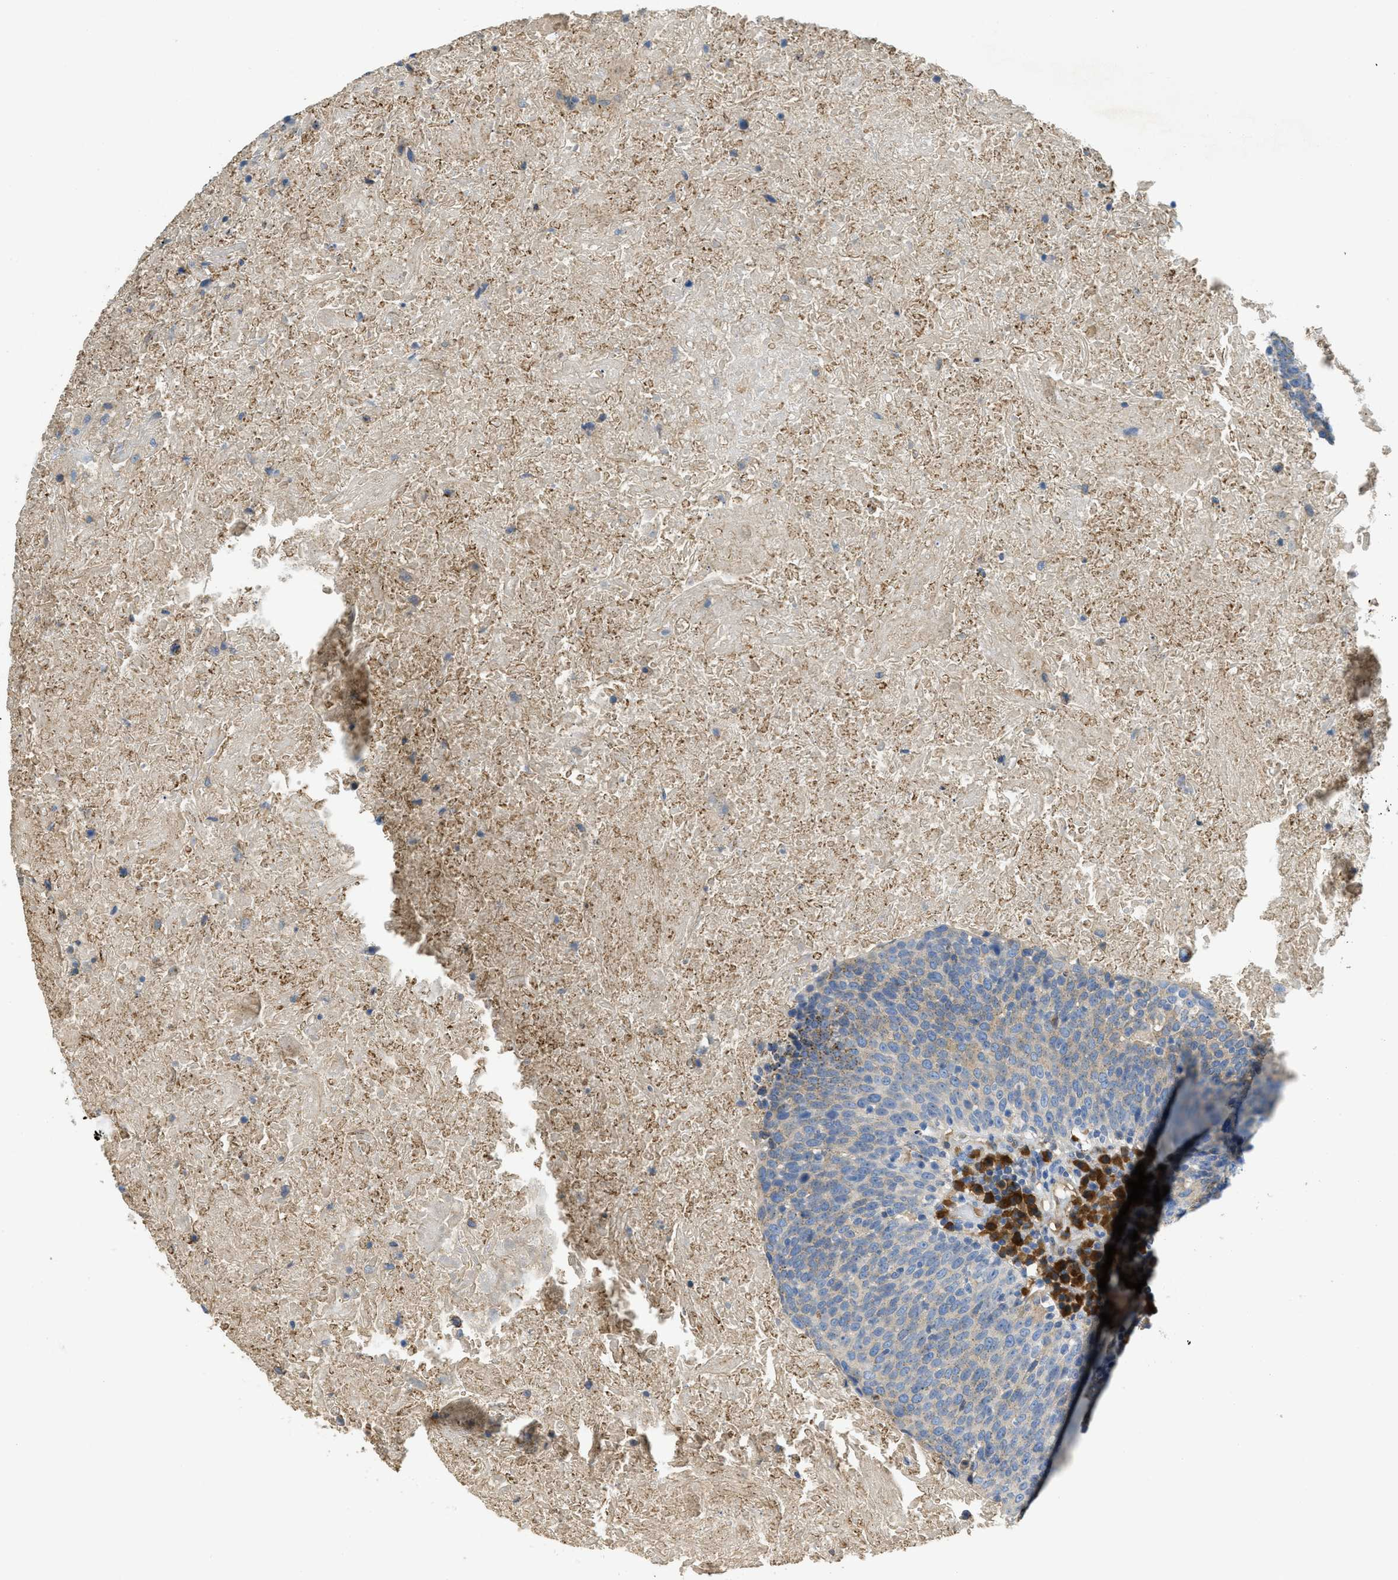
{"staining": {"intensity": "weak", "quantity": "<25%", "location": "cytoplasmic/membranous"}, "tissue": "head and neck cancer", "cell_type": "Tumor cells", "image_type": "cancer", "snomed": [{"axis": "morphology", "description": "Squamous cell carcinoma, NOS"}, {"axis": "morphology", "description": "Squamous cell carcinoma, metastatic, NOS"}, {"axis": "topography", "description": "Lymph node"}, {"axis": "topography", "description": "Head-Neck"}], "caption": "Immunohistochemistry (IHC) image of human head and neck cancer (squamous cell carcinoma) stained for a protein (brown), which shows no staining in tumor cells. The staining was performed using DAB to visualize the protein expression in brown, while the nuclei were stained in blue with hematoxylin (Magnification: 20x).", "gene": "CASP10", "patient": {"sex": "male", "age": 62}}